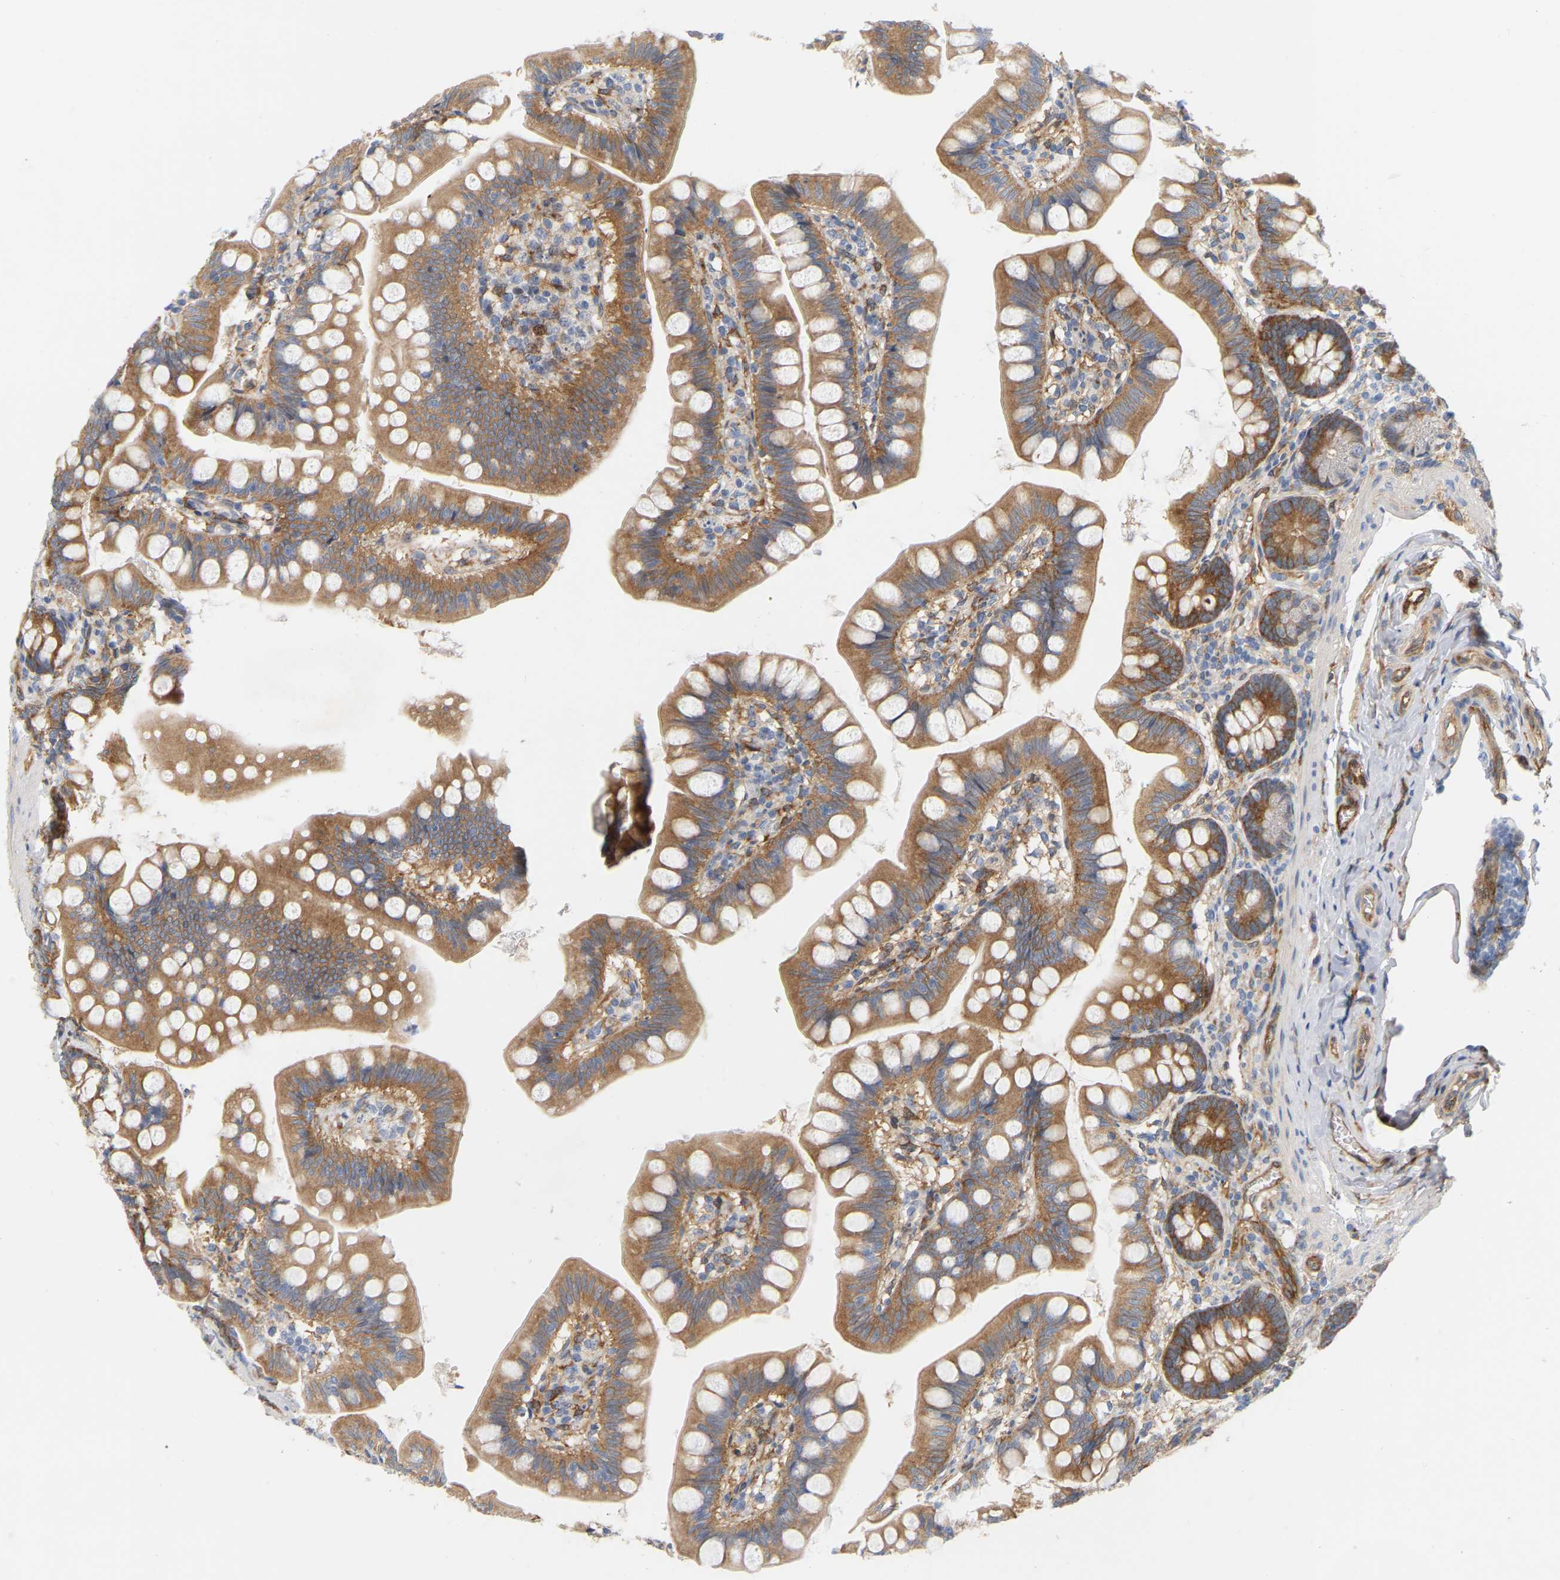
{"staining": {"intensity": "moderate", "quantity": ">75%", "location": "cytoplasmic/membranous"}, "tissue": "small intestine", "cell_type": "Glandular cells", "image_type": "normal", "snomed": [{"axis": "morphology", "description": "Normal tissue, NOS"}, {"axis": "topography", "description": "Small intestine"}], "caption": "Small intestine stained with a brown dye shows moderate cytoplasmic/membranous positive positivity in approximately >75% of glandular cells.", "gene": "RAPH1", "patient": {"sex": "male", "age": 7}}